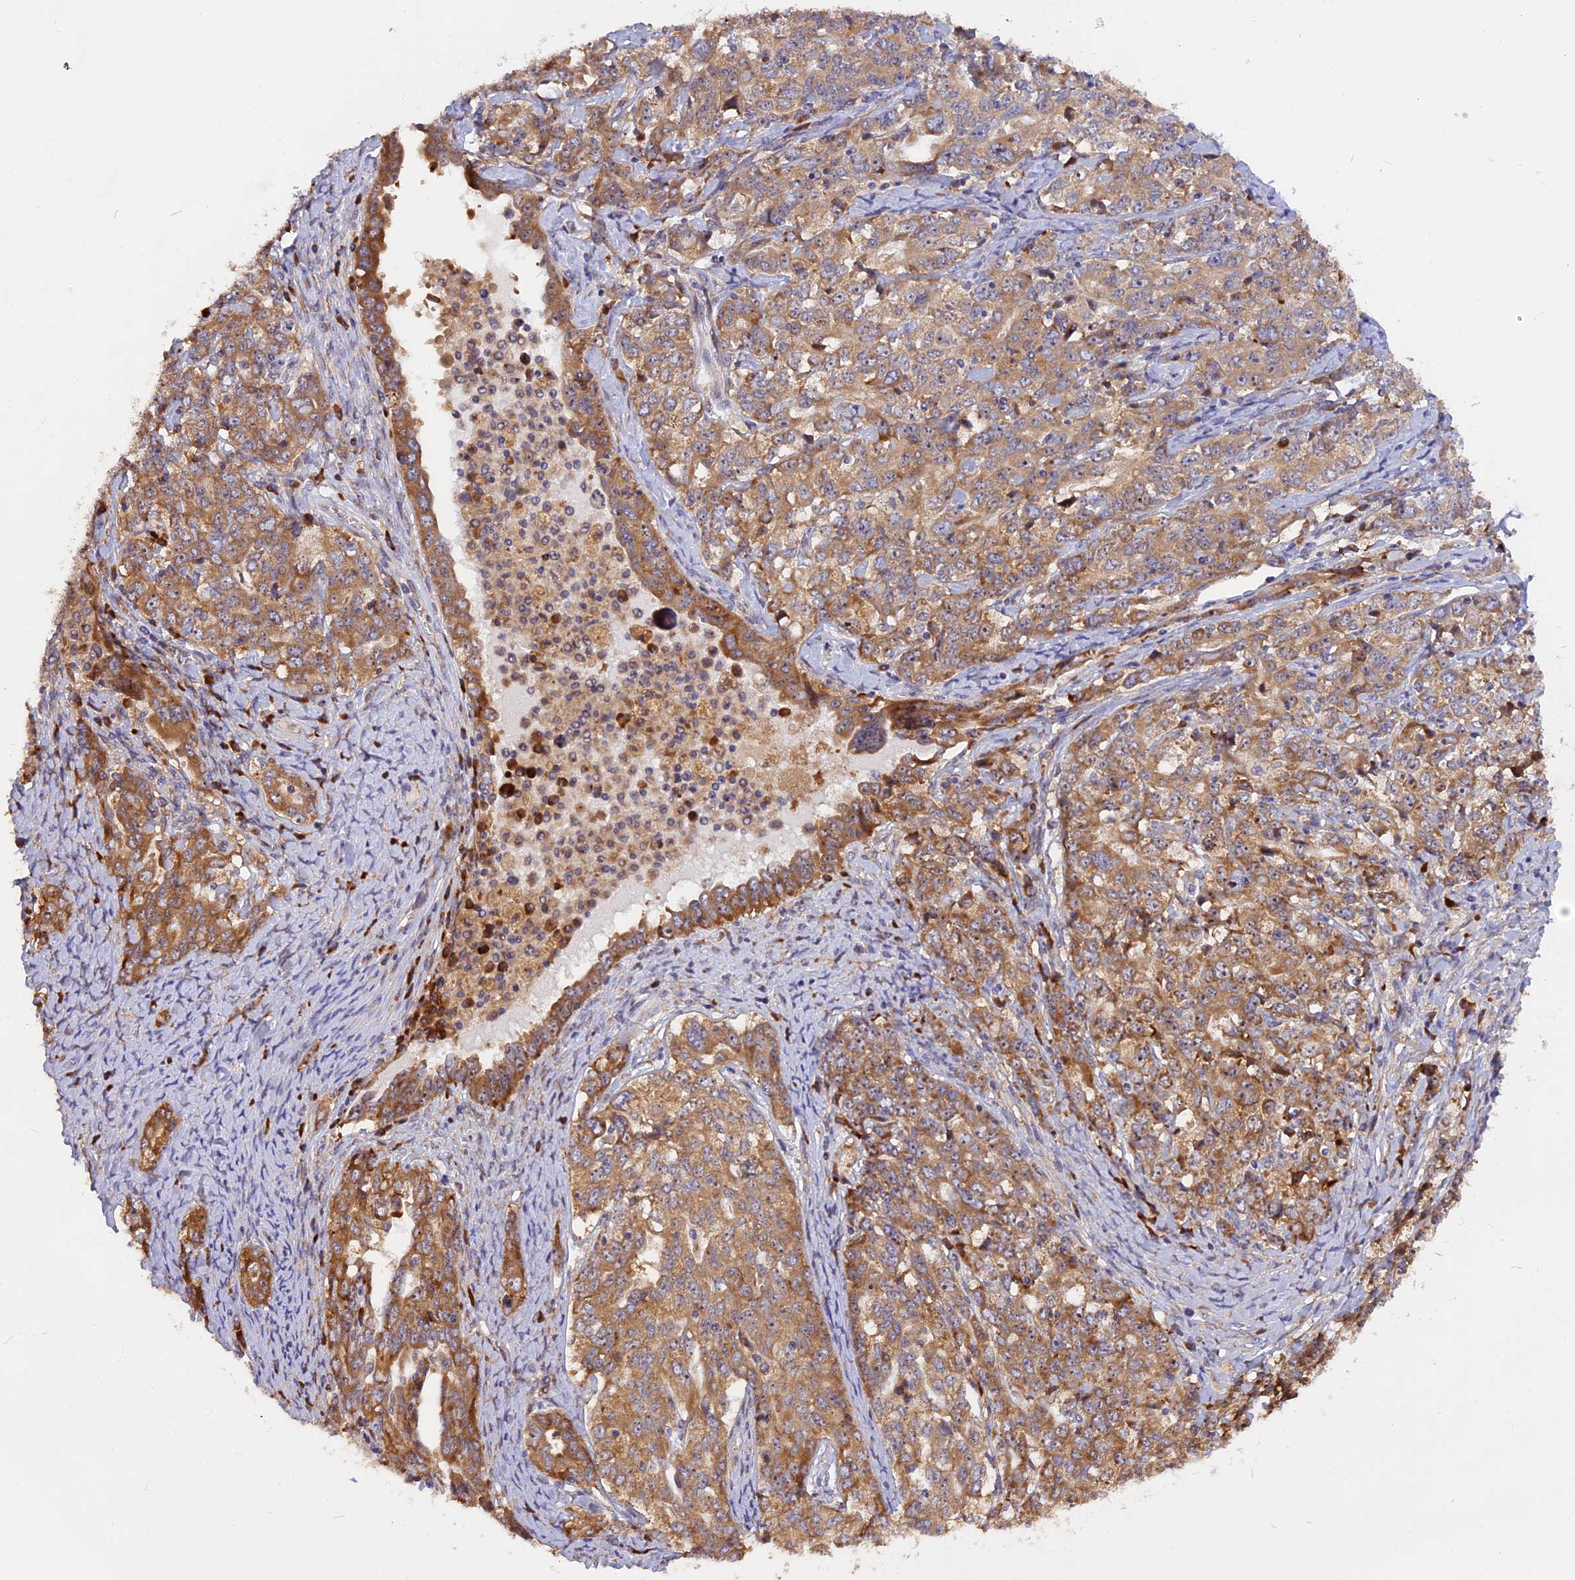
{"staining": {"intensity": "moderate", "quantity": ">75%", "location": "cytoplasmic/membranous"}, "tissue": "ovarian cancer", "cell_type": "Tumor cells", "image_type": "cancer", "snomed": [{"axis": "morphology", "description": "Carcinoma, endometroid"}, {"axis": "topography", "description": "Ovary"}], "caption": "Immunohistochemical staining of ovarian cancer (endometroid carcinoma) exhibits moderate cytoplasmic/membranous protein positivity in approximately >75% of tumor cells. The staining is performed using DAB (3,3'-diaminobenzidine) brown chromogen to label protein expression. The nuclei are counter-stained blue using hematoxylin.", "gene": "GNPTAB", "patient": {"sex": "female", "age": 62}}